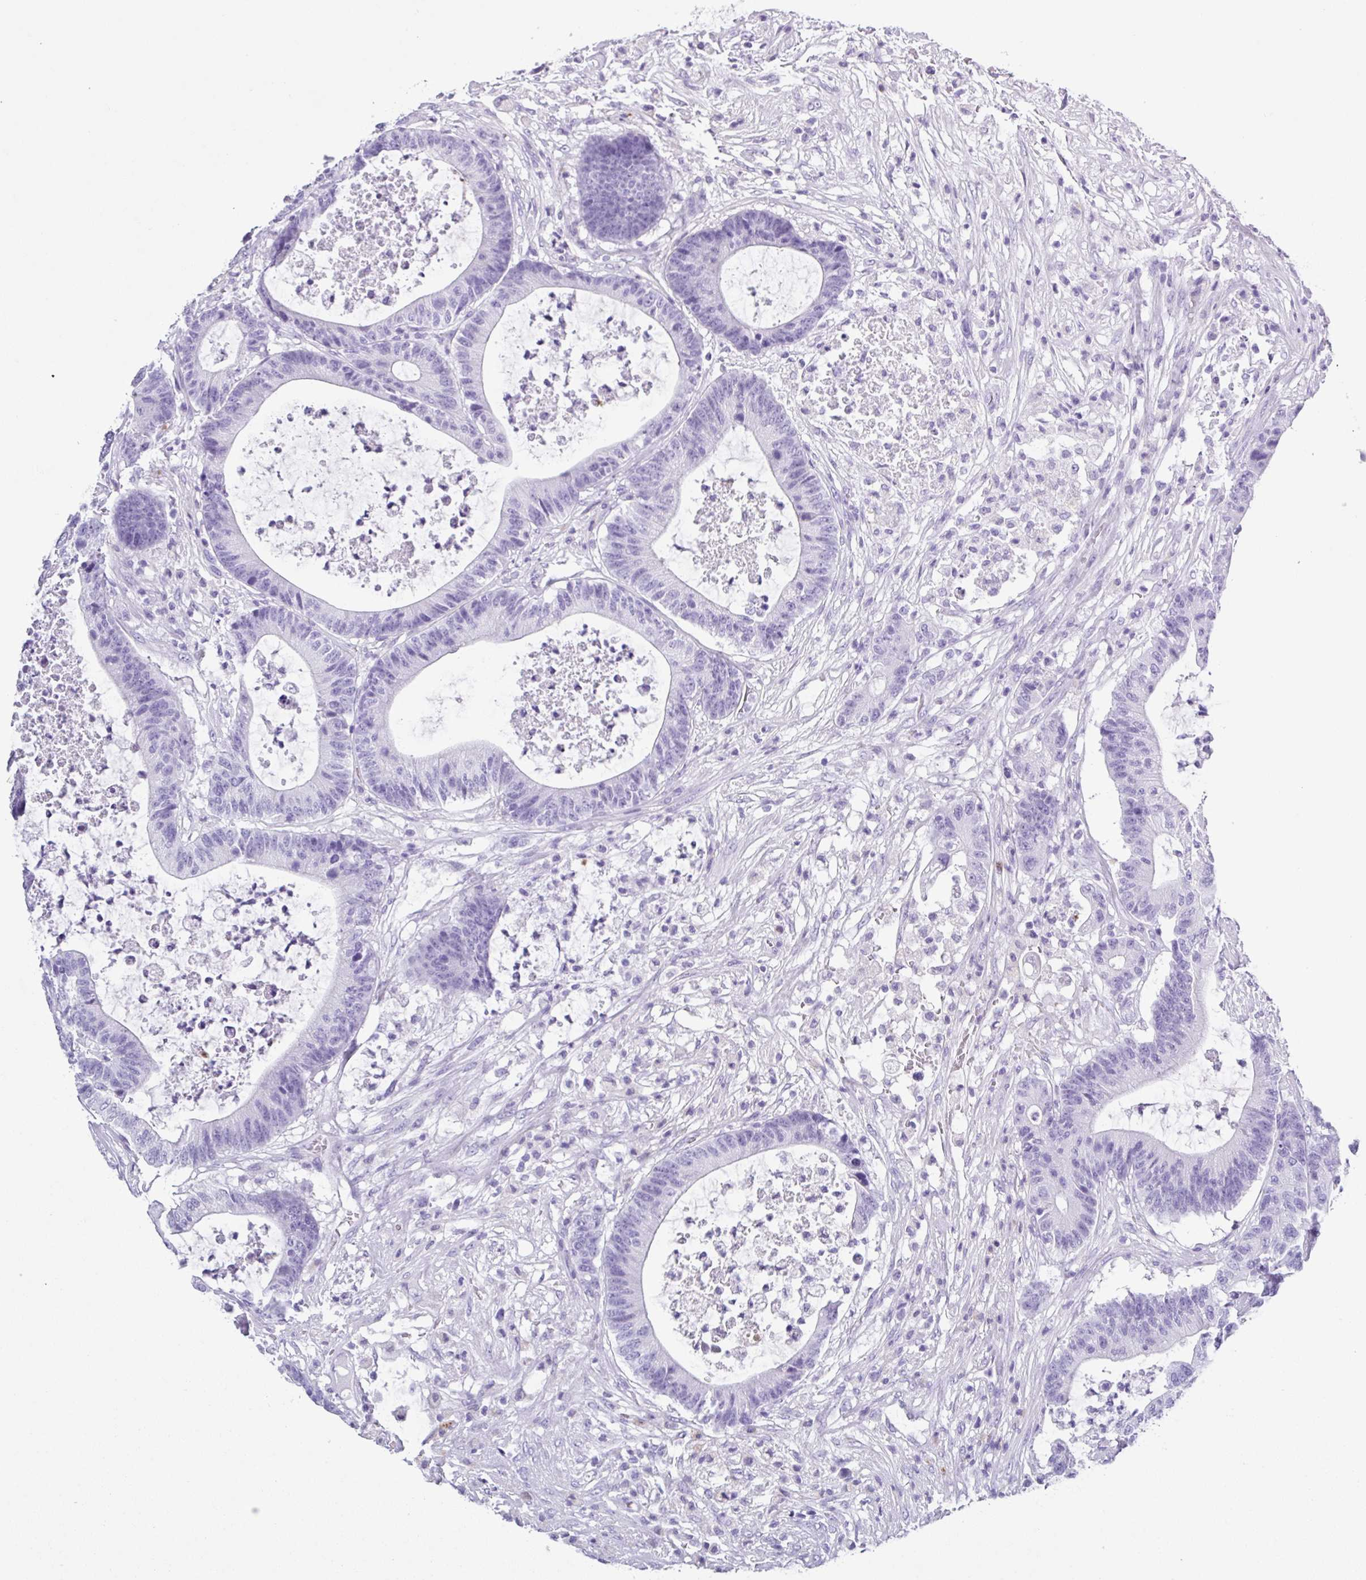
{"staining": {"intensity": "negative", "quantity": "none", "location": "none"}, "tissue": "colorectal cancer", "cell_type": "Tumor cells", "image_type": "cancer", "snomed": [{"axis": "morphology", "description": "Adenocarcinoma, NOS"}, {"axis": "topography", "description": "Colon"}], "caption": "This is a photomicrograph of immunohistochemistry (IHC) staining of colorectal cancer, which shows no expression in tumor cells.", "gene": "ZG16", "patient": {"sex": "female", "age": 84}}